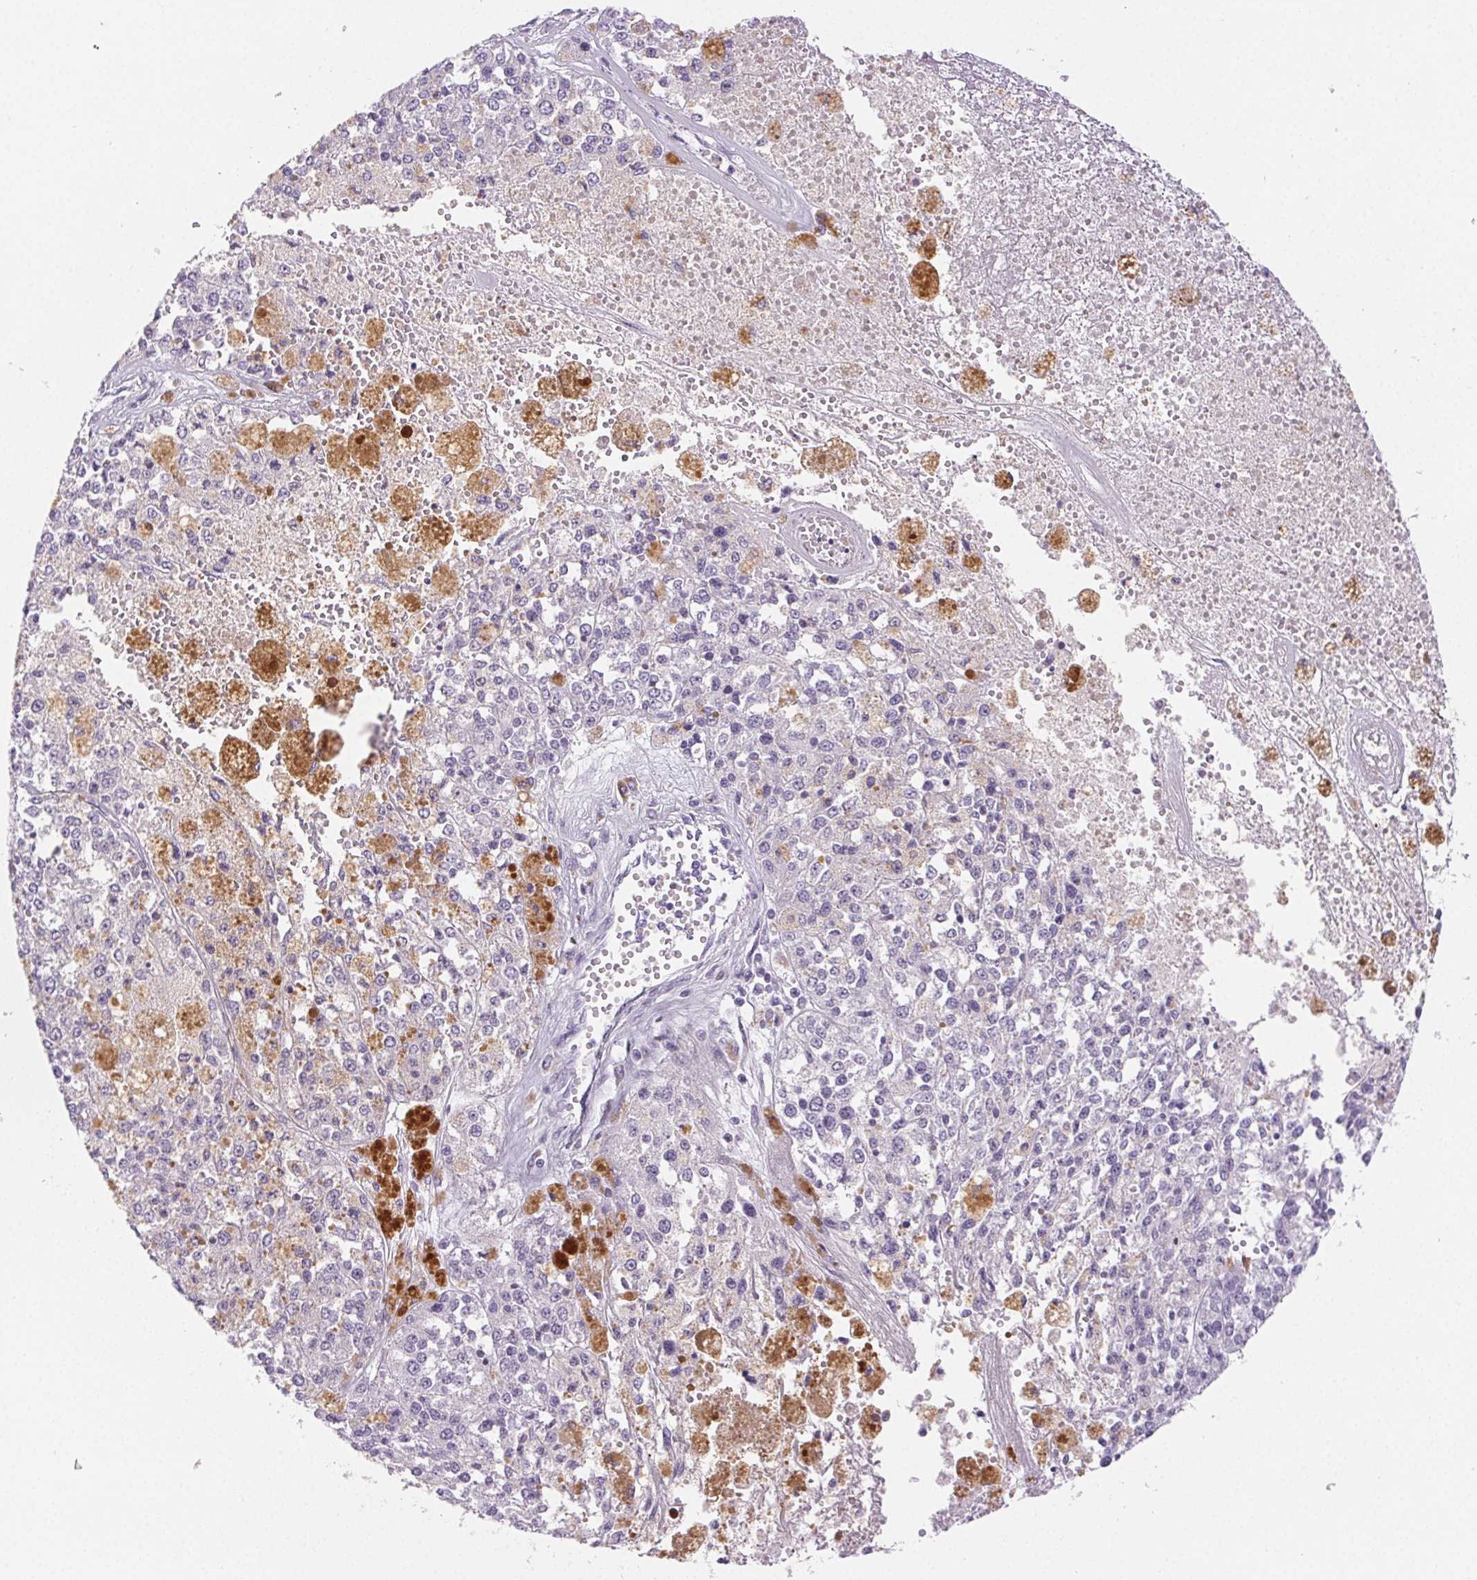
{"staining": {"intensity": "negative", "quantity": "none", "location": "none"}, "tissue": "melanoma", "cell_type": "Tumor cells", "image_type": "cancer", "snomed": [{"axis": "morphology", "description": "Malignant melanoma, Metastatic site"}, {"axis": "topography", "description": "Lymph node"}], "caption": "Immunohistochemical staining of malignant melanoma (metastatic site) demonstrates no significant staining in tumor cells.", "gene": "ST8SIA3", "patient": {"sex": "female", "age": 64}}